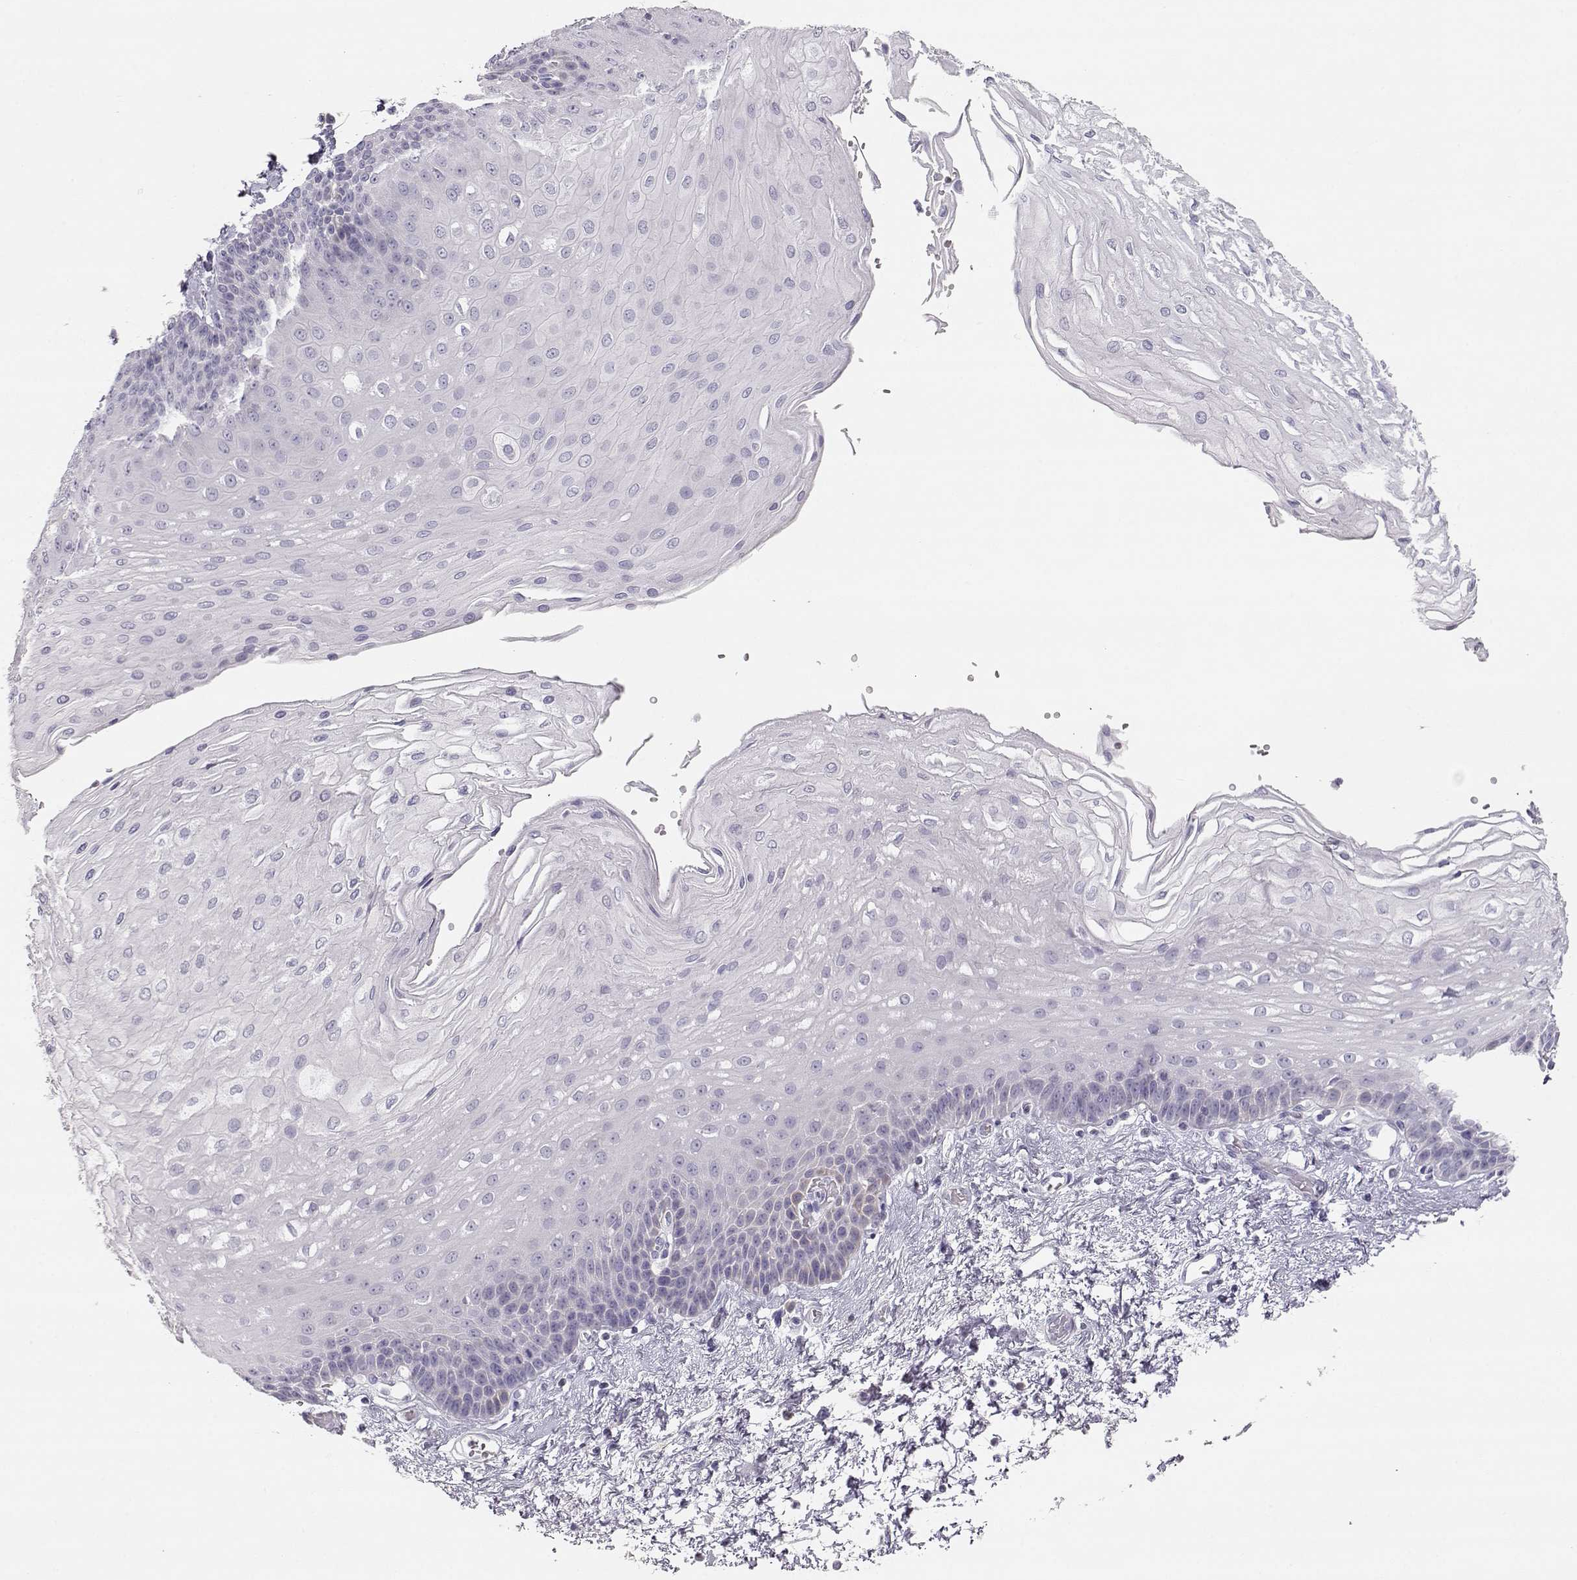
{"staining": {"intensity": "negative", "quantity": "none", "location": "none"}, "tissue": "esophagus", "cell_type": "Squamous epithelial cells", "image_type": "normal", "snomed": [{"axis": "morphology", "description": "Normal tissue, NOS"}, {"axis": "topography", "description": "Esophagus"}], "caption": "Image shows no significant protein expression in squamous epithelial cells of unremarkable esophagus. (DAB (3,3'-diaminobenzidine) immunohistochemistry (IHC) visualized using brightfield microscopy, high magnification).", "gene": "LEPR", "patient": {"sex": "female", "age": 62}}